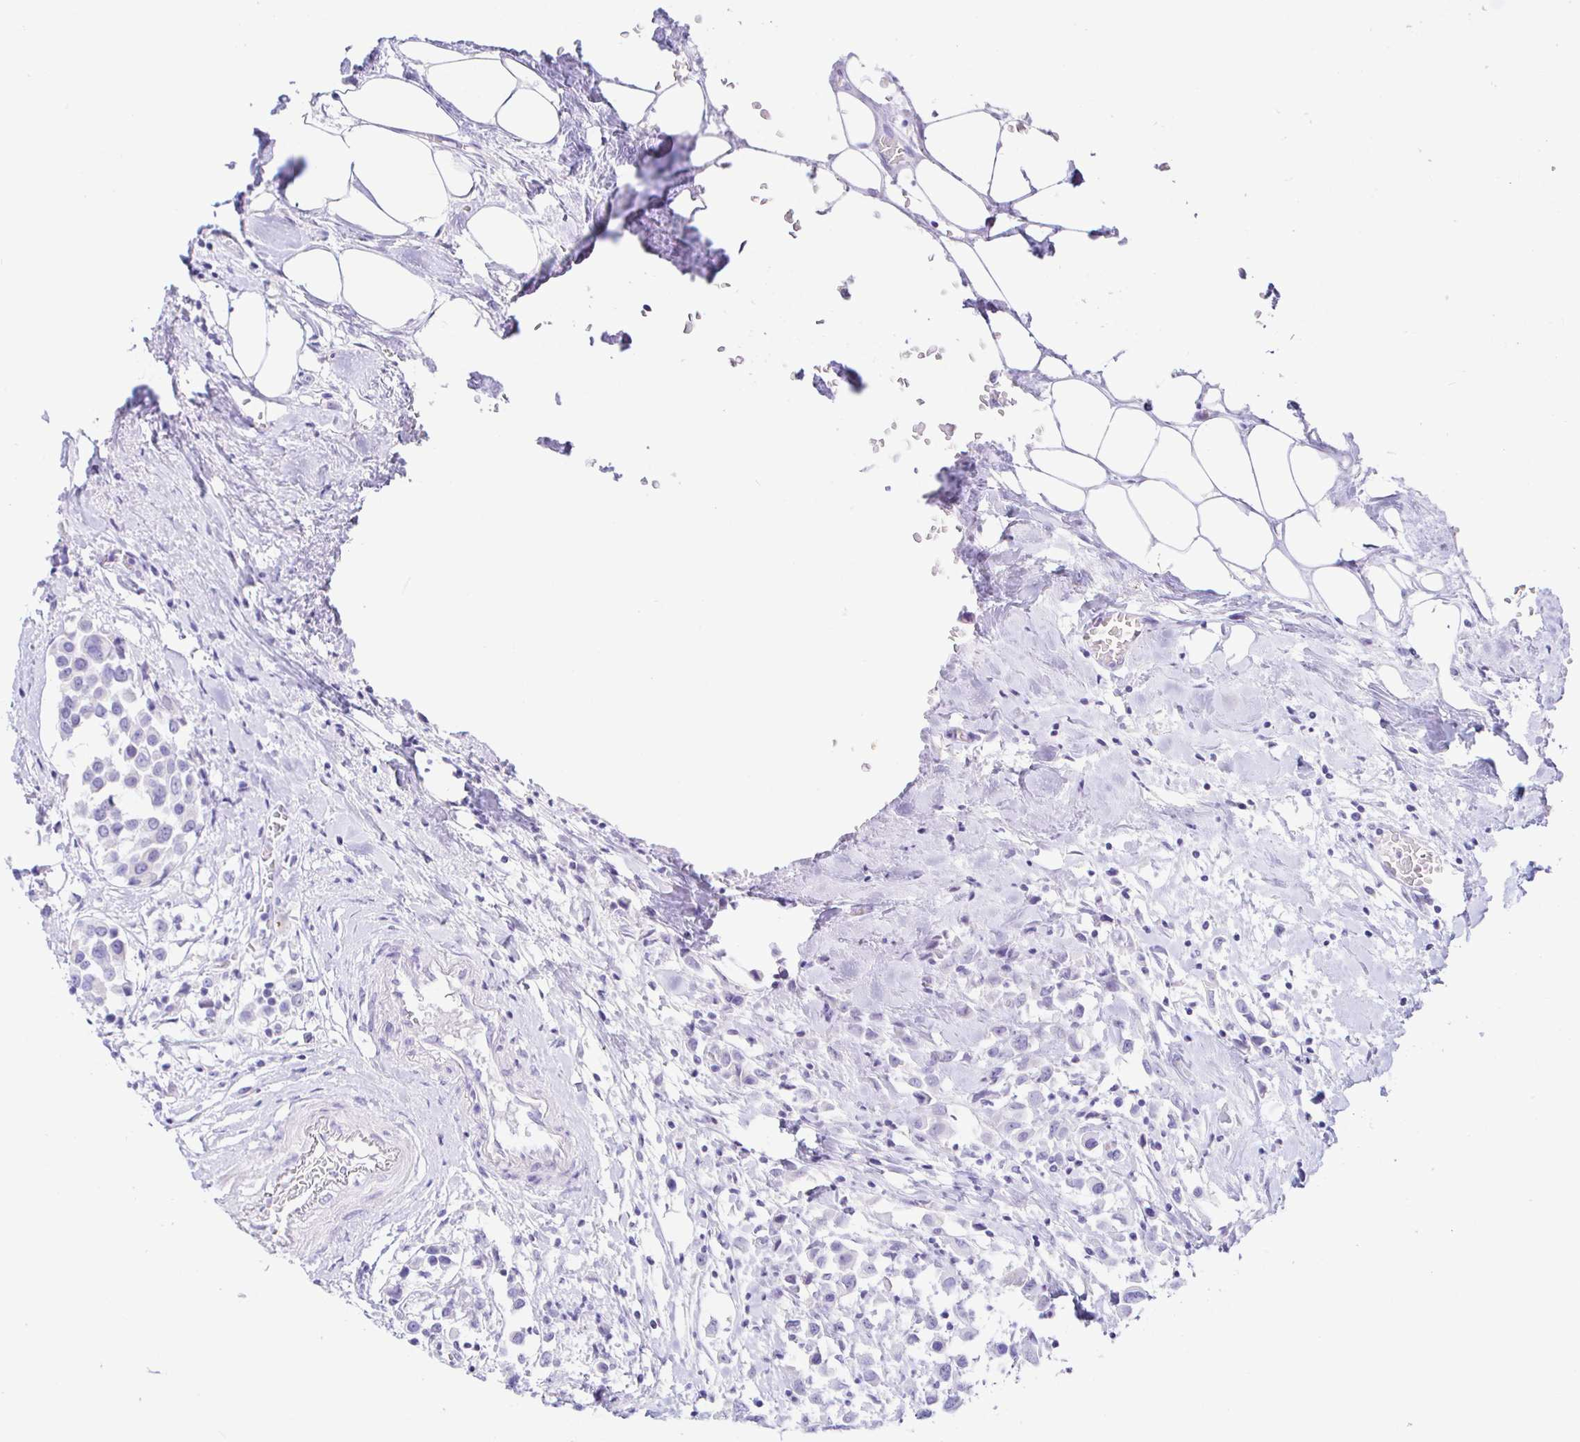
{"staining": {"intensity": "negative", "quantity": "none", "location": "none"}, "tissue": "breast cancer", "cell_type": "Tumor cells", "image_type": "cancer", "snomed": [{"axis": "morphology", "description": "Duct carcinoma"}, {"axis": "topography", "description": "Breast"}], "caption": "This is an IHC histopathology image of human breast cancer (intraductal carcinoma). There is no staining in tumor cells.", "gene": "PINLYP", "patient": {"sex": "female", "age": 61}}